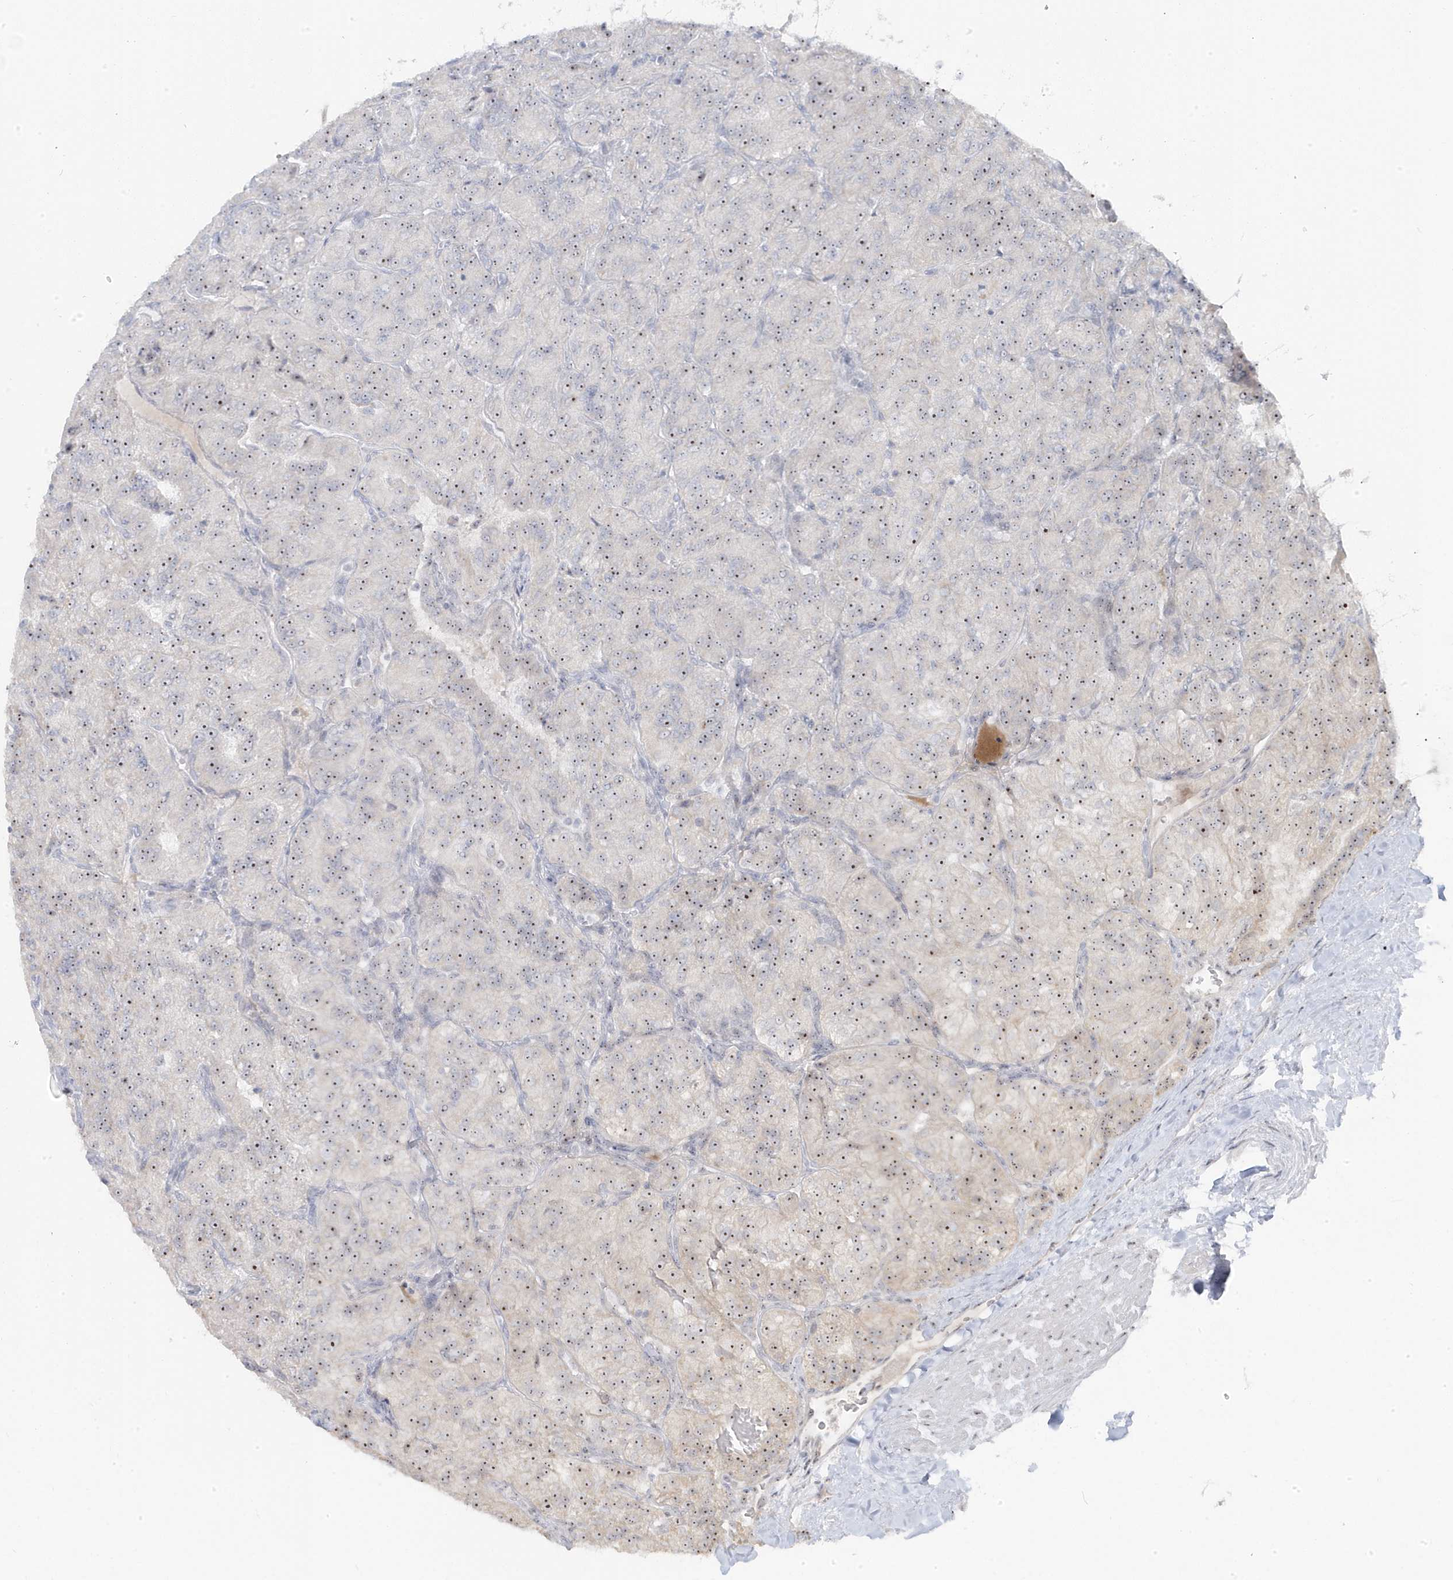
{"staining": {"intensity": "moderate", "quantity": ">75%", "location": "nuclear"}, "tissue": "renal cancer", "cell_type": "Tumor cells", "image_type": "cancer", "snomed": [{"axis": "morphology", "description": "Adenocarcinoma, NOS"}, {"axis": "topography", "description": "Kidney"}], "caption": "IHC photomicrograph of human renal cancer stained for a protein (brown), which shows medium levels of moderate nuclear staining in about >75% of tumor cells.", "gene": "TSEN15", "patient": {"sex": "female", "age": 63}}